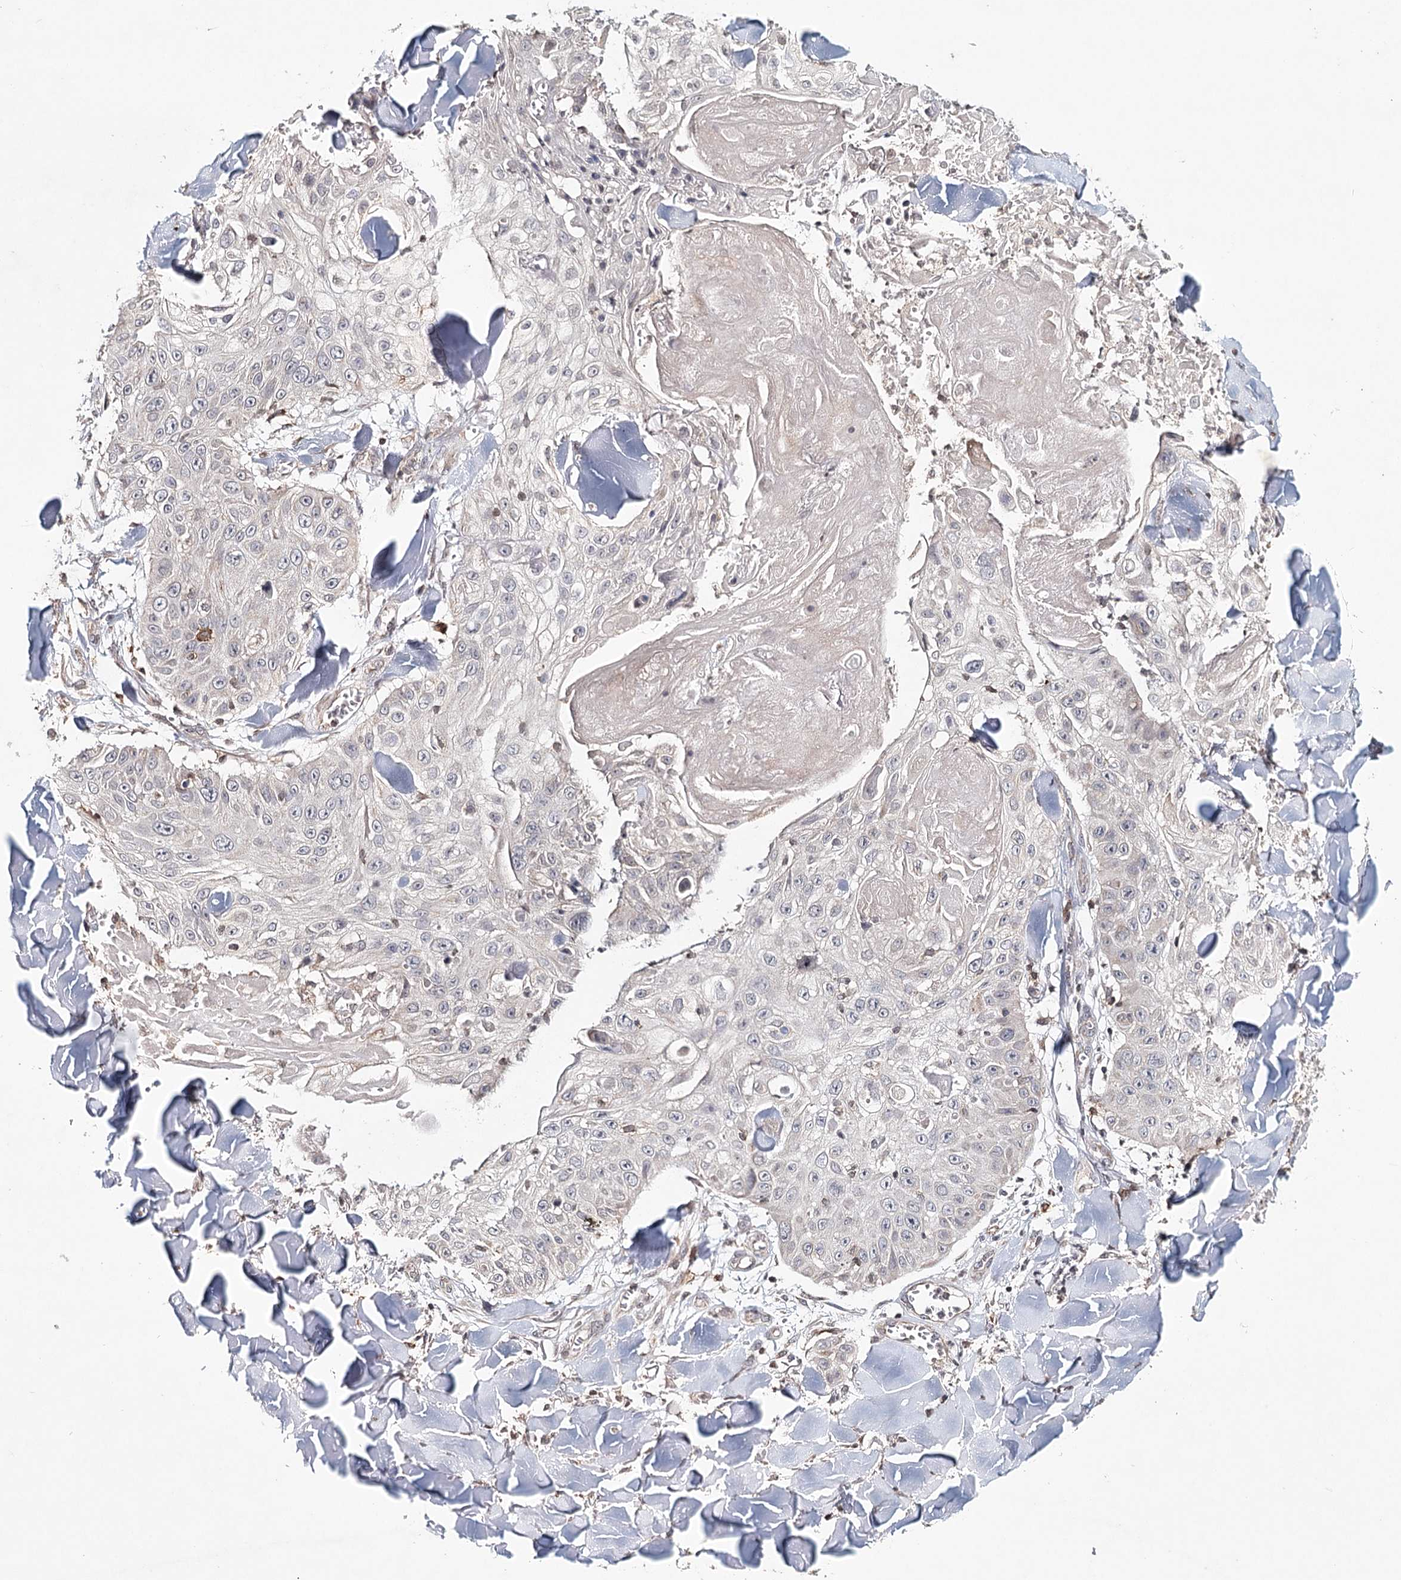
{"staining": {"intensity": "negative", "quantity": "none", "location": "none"}, "tissue": "skin cancer", "cell_type": "Tumor cells", "image_type": "cancer", "snomed": [{"axis": "morphology", "description": "Squamous cell carcinoma, NOS"}, {"axis": "topography", "description": "Skin"}], "caption": "Skin squamous cell carcinoma was stained to show a protein in brown. There is no significant positivity in tumor cells.", "gene": "ICOS", "patient": {"sex": "male", "age": 86}}